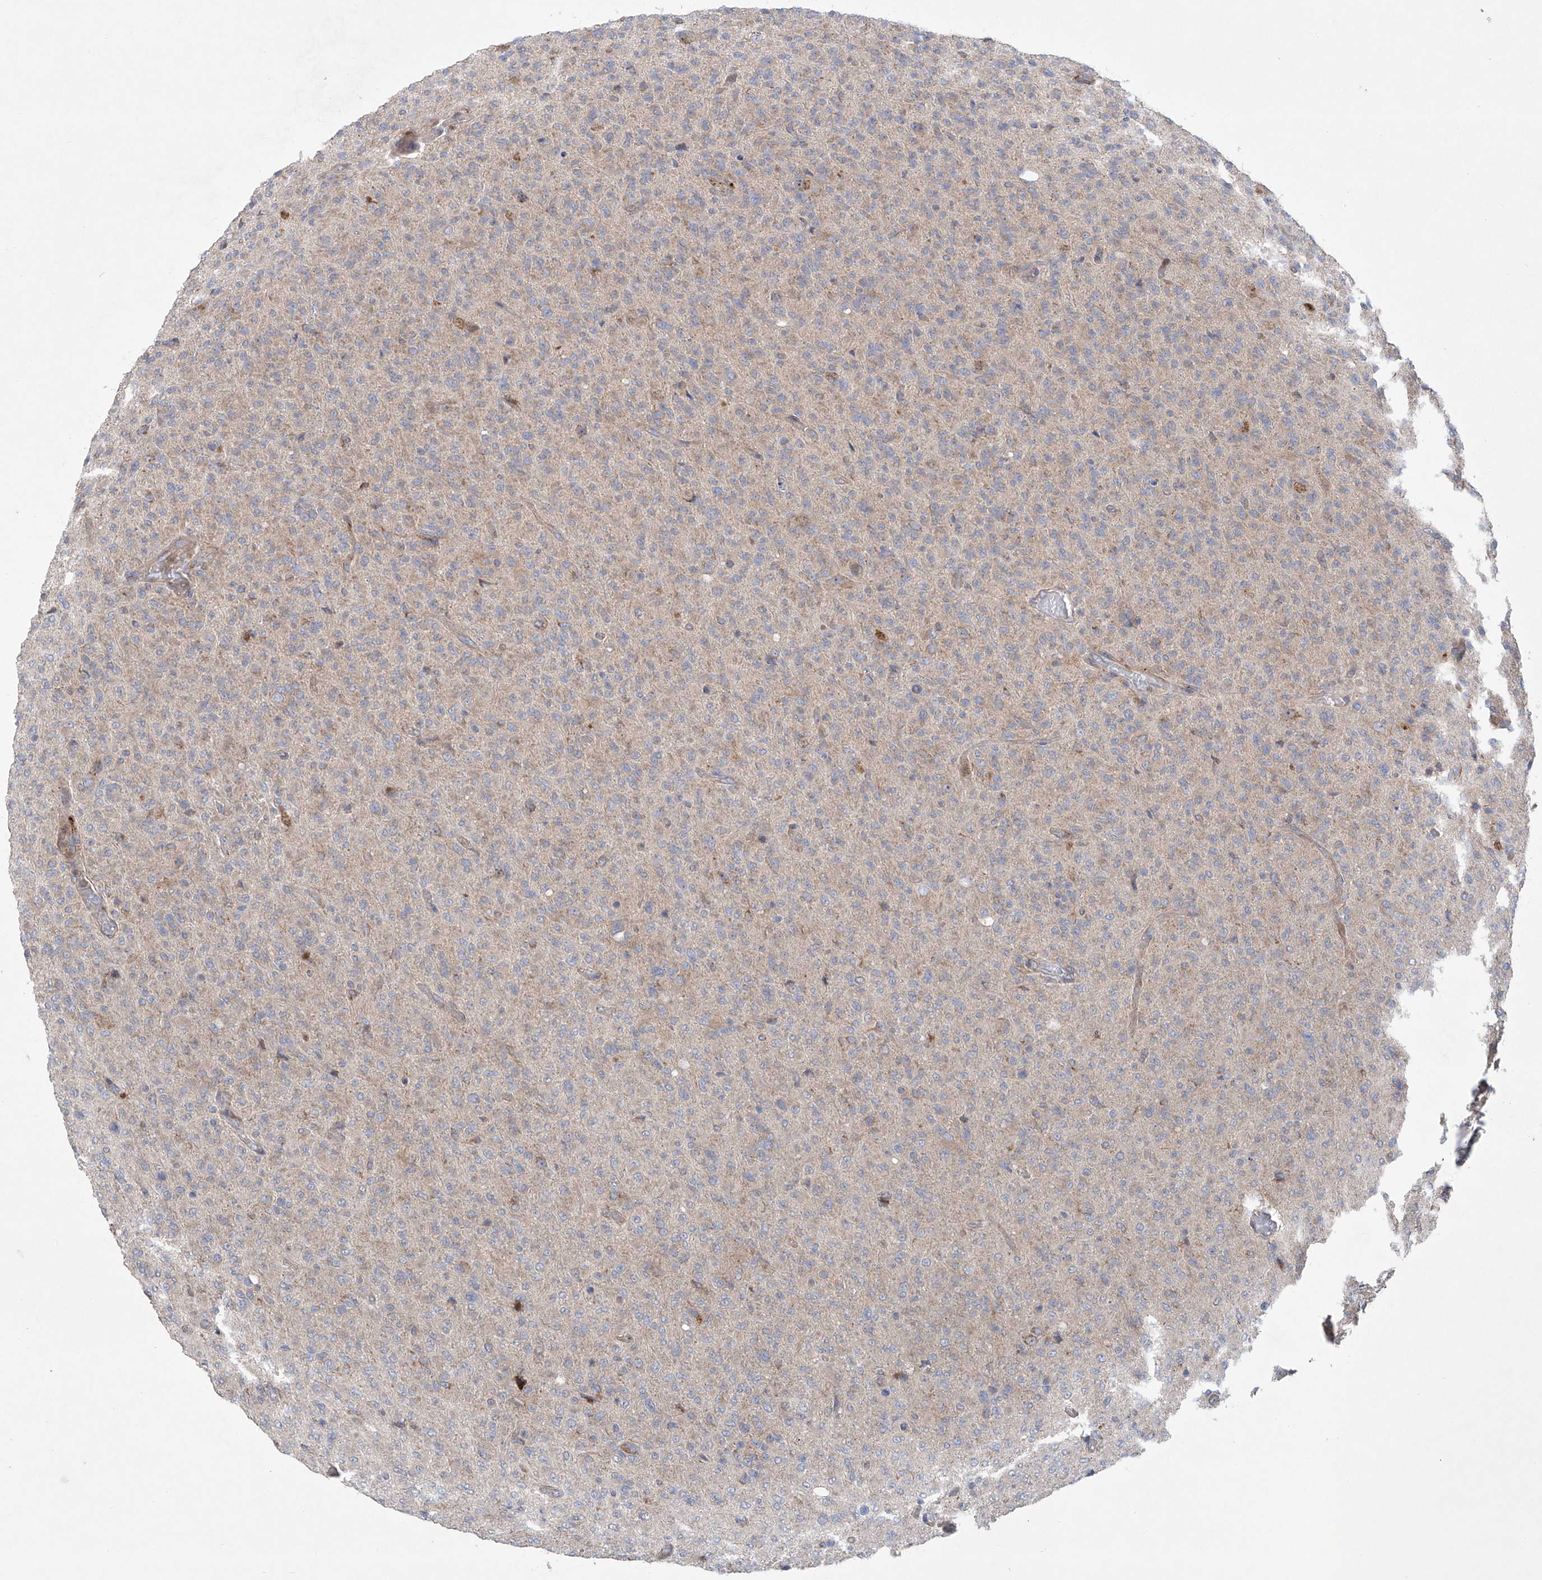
{"staining": {"intensity": "negative", "quantity": "none", "location": "none"}, "tissue": "glioma", "cell_type": "Tumor cells", "image_type": "cancer", "snomed": [{"axis": "morphology", "description": "Glioma, malignant, High grade"}, {"axis": "topography", "description": "Brain"}], "caption": "Malignant glioma (high-grade) was stained to show a protein in brown. There is no significant staining in tumor cells. (DAB IHC visualized using brightfield microscopy, high magnification).", "gene": "KLC4", "patient": {"sex": "female", "age": 57}}